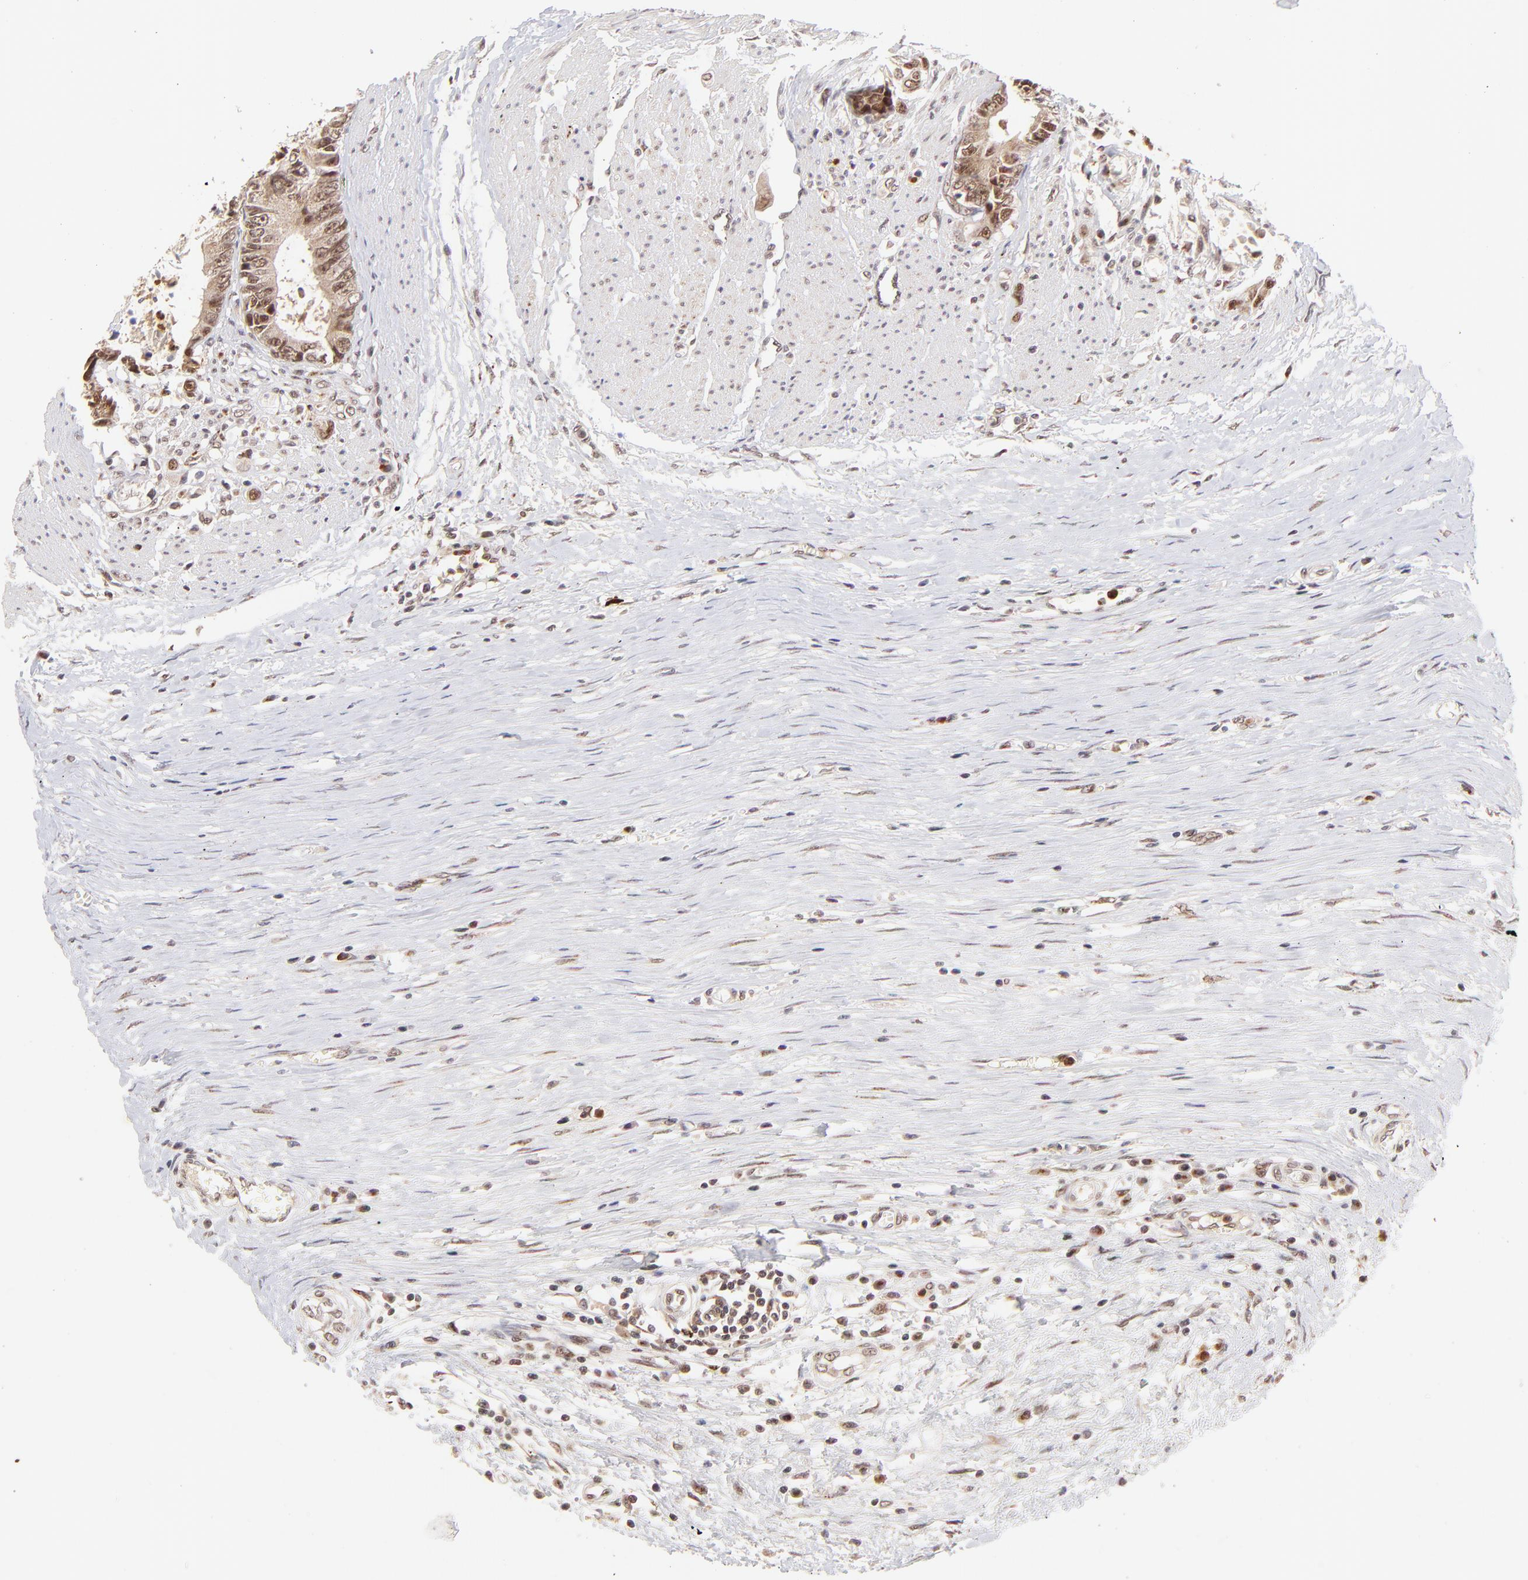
{"staining": {"intensity": "strong", "quantity": ">75%", "location": "nuclear"}, "tissue": "colorectal cancer", "cell_type": "Tumor cells", "image_type": "cancer", "snomed": [{"axis": "morphology", "description": "Adenocarcinoma, NOS"}, {"axis": "topography", "description": "Rectum"}], "caption": "Strong nuclear protein positivity is seen in approximately >75% of tumor cells in adenocarcinoma (colorectal). (DAB (3,3'-diaminobenzidine) IHC, brown staining for protein, blue staining for nuclei).", "gene": "MED12", "patient": {"sex": "female", "age": 98}}